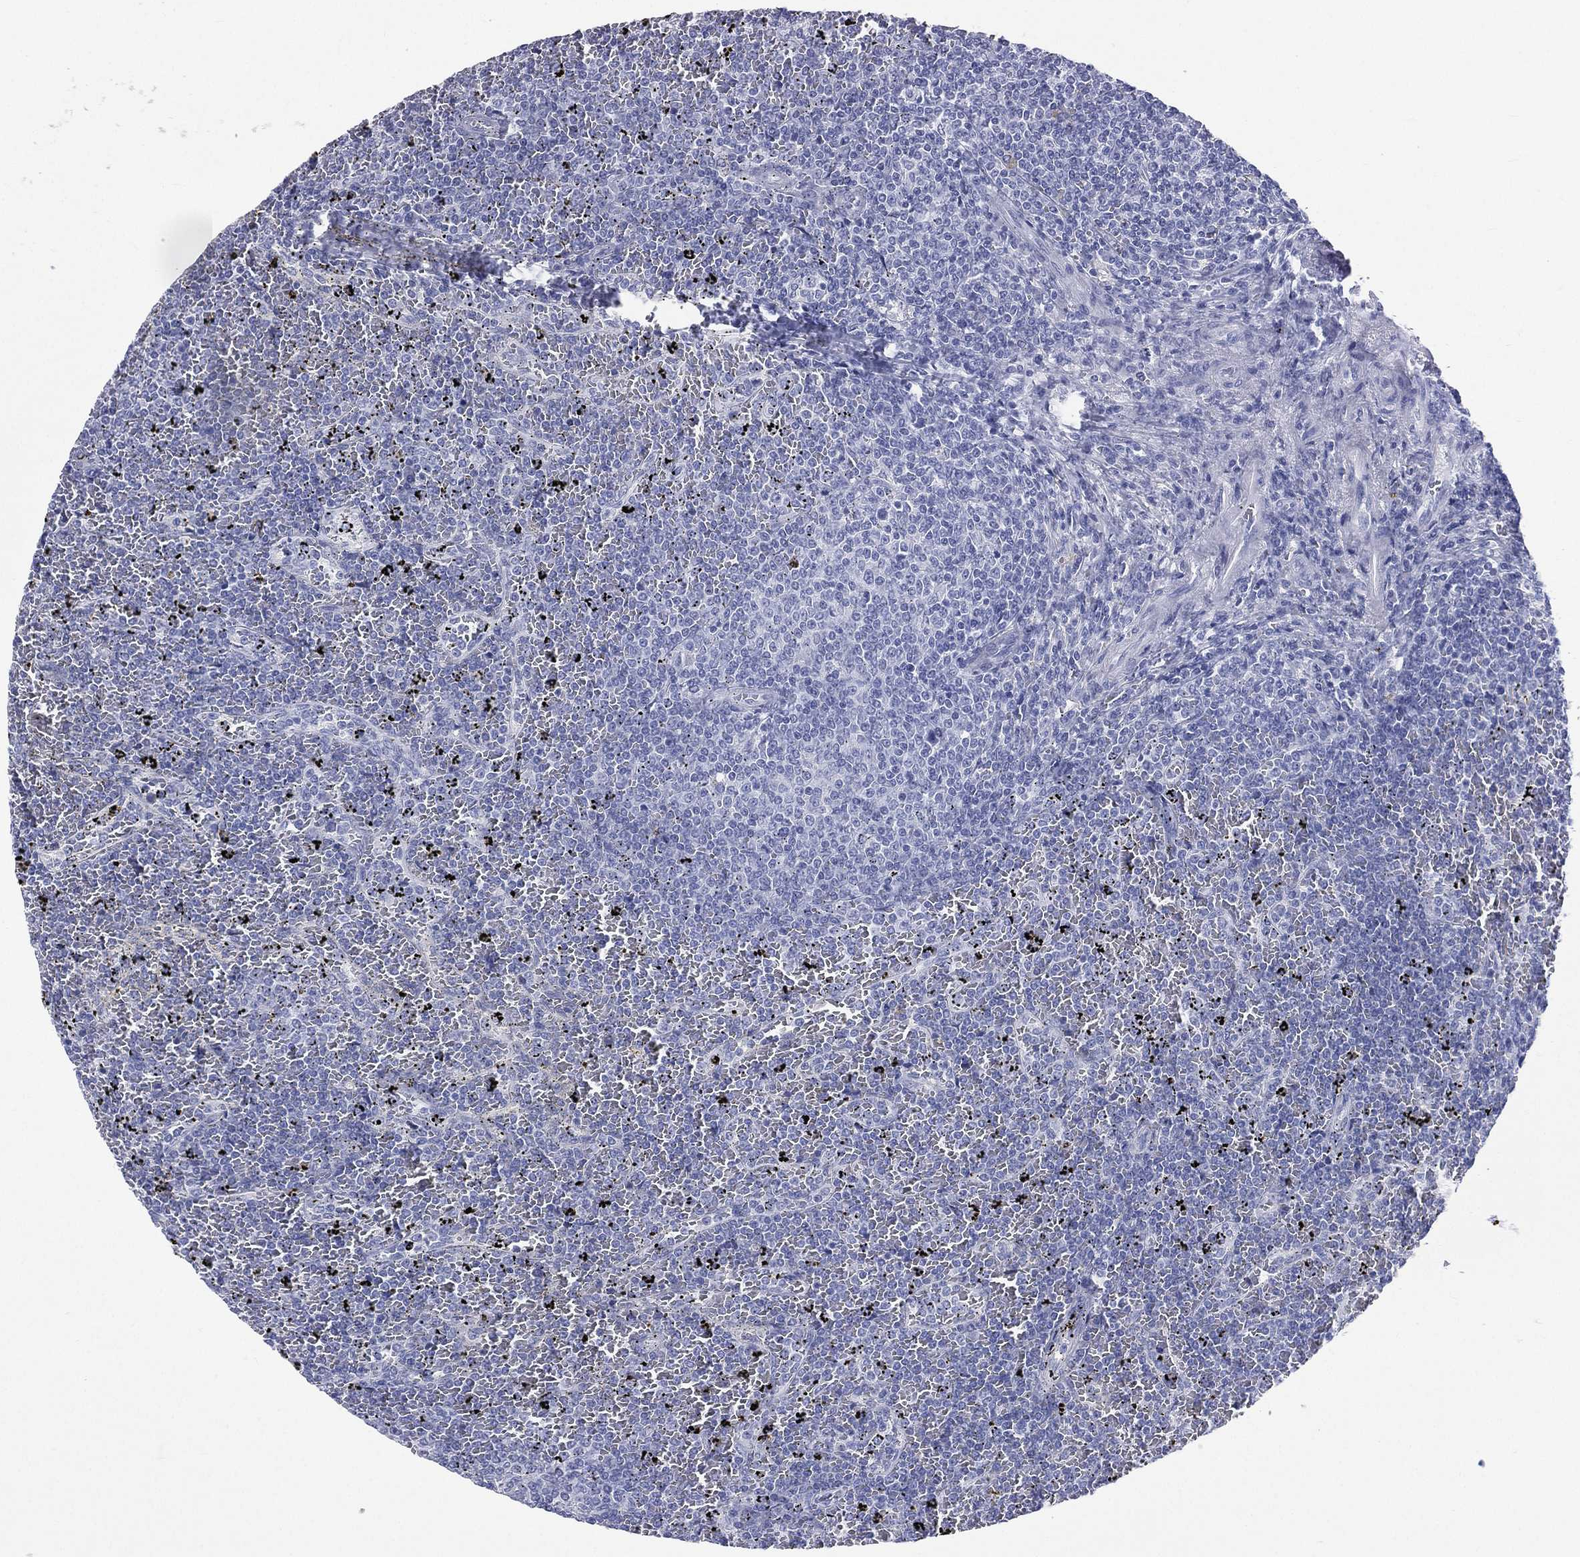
{"staining": {"intensity": "negative", "quantity": "none", "location": "none"}, "tissue": "lymphoma", "cell_type": "Tumor cells", "image_type": "cancer", "snomed": [{"axis": "morphology", "description": "Malignant lymphoma, non-Hodgkin's type, Low grade"}, {"axis": "topography", "description": "Spleen"}], "caption": "Lymphoma was stained to show a protein in brown. There is no significant positivity in tumor cells.", "gene": "CES2", "patient": {"sex": "female", "age": 77}}